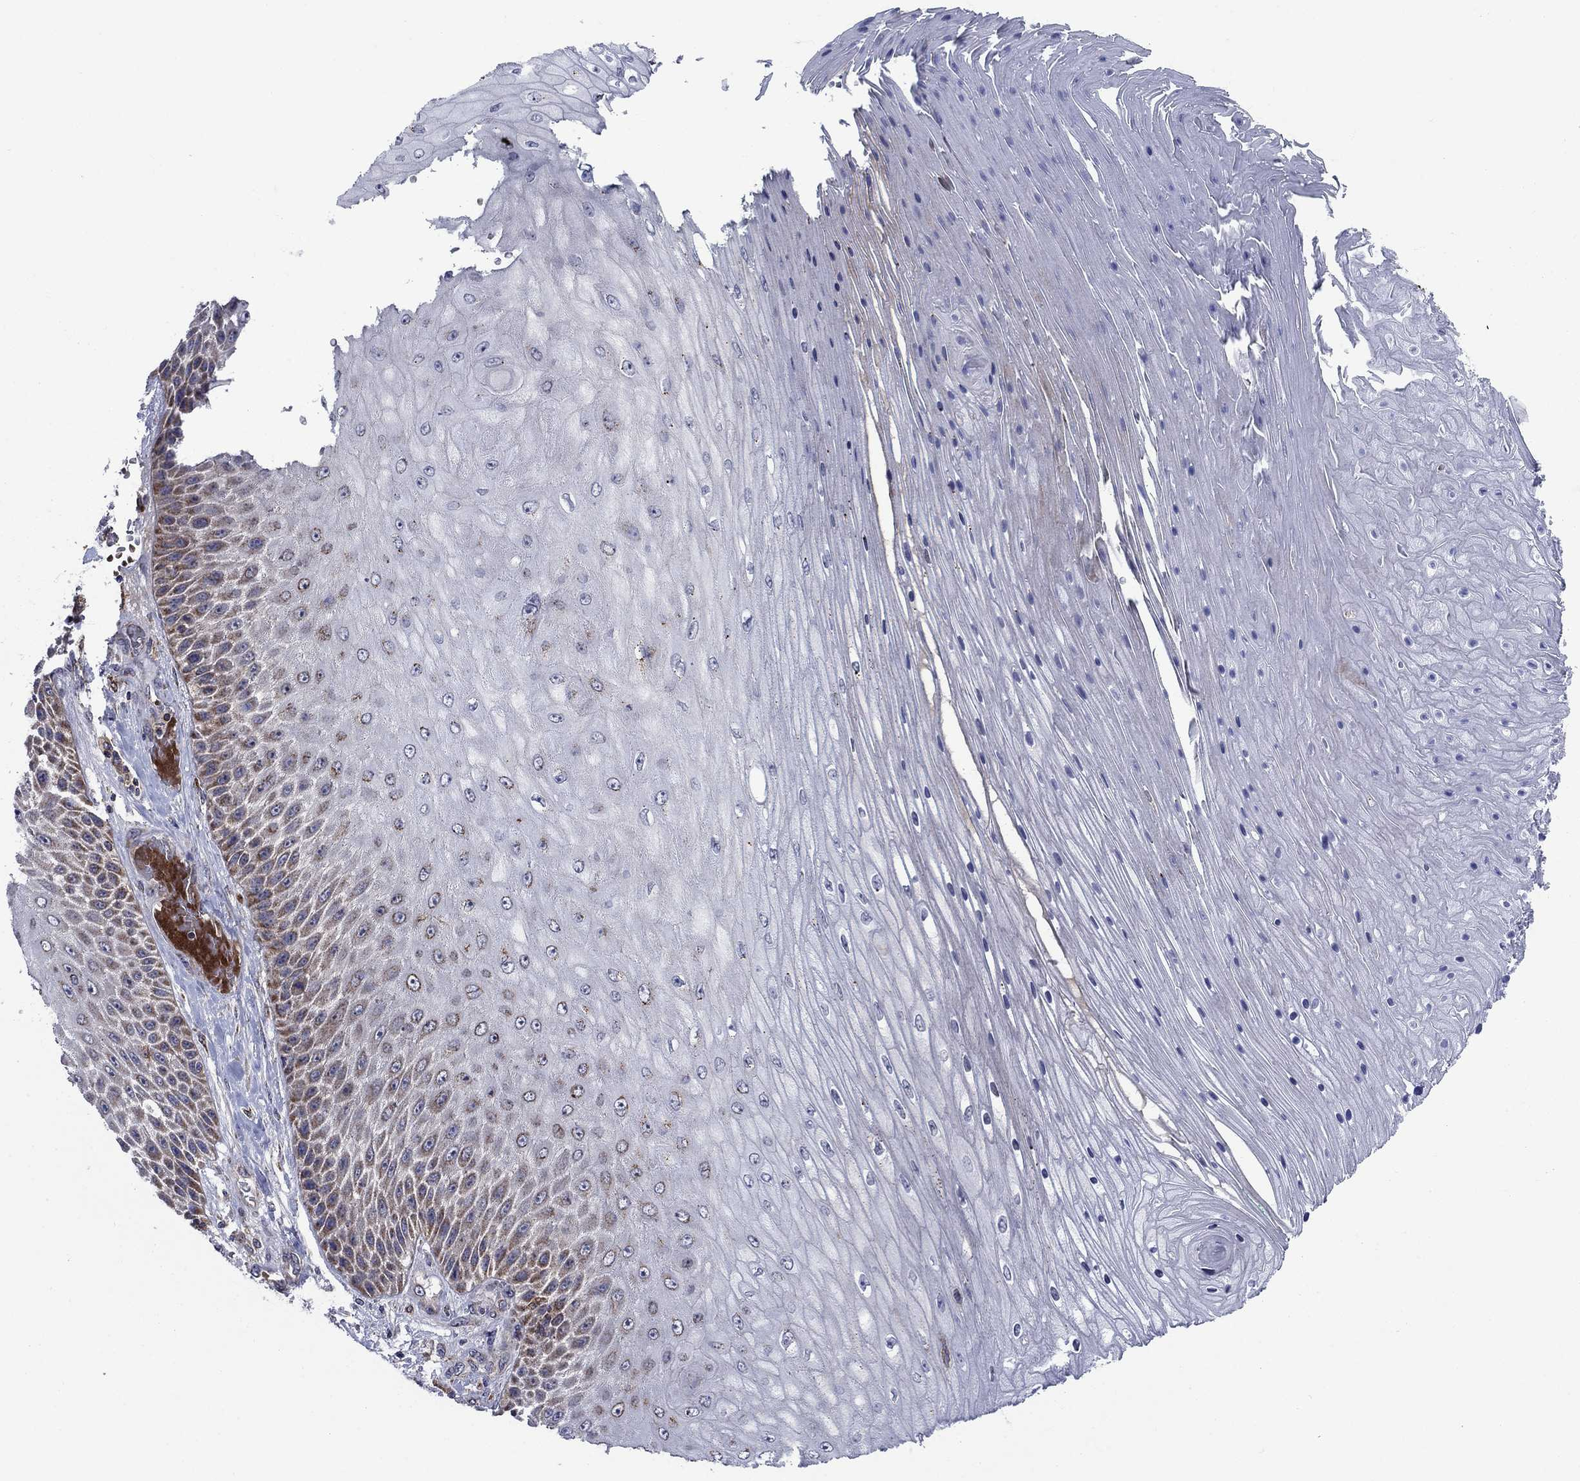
{"staining": {"intensity": "moderate", "quantity": "25%-75%", "location": "cytoplasmic/membranous"}, "tissue": "skin cancer", "cell_type": "Tumor cells", "image_type": "cancer", "snomed": [{"axis": "morphology", "description": "Squamous cell carcinoma, NOS"}, {"axis": "topography", "description": "Skin"}], "caption": "This image shows IHC staining of squamous cell carcinoma (skin), with medium moderate cytoplasmic/membranous positivity in about 25%-75% of tumor cells.", "gene": "RNF19B", "patient": {"sex": "male", "age": 62}}